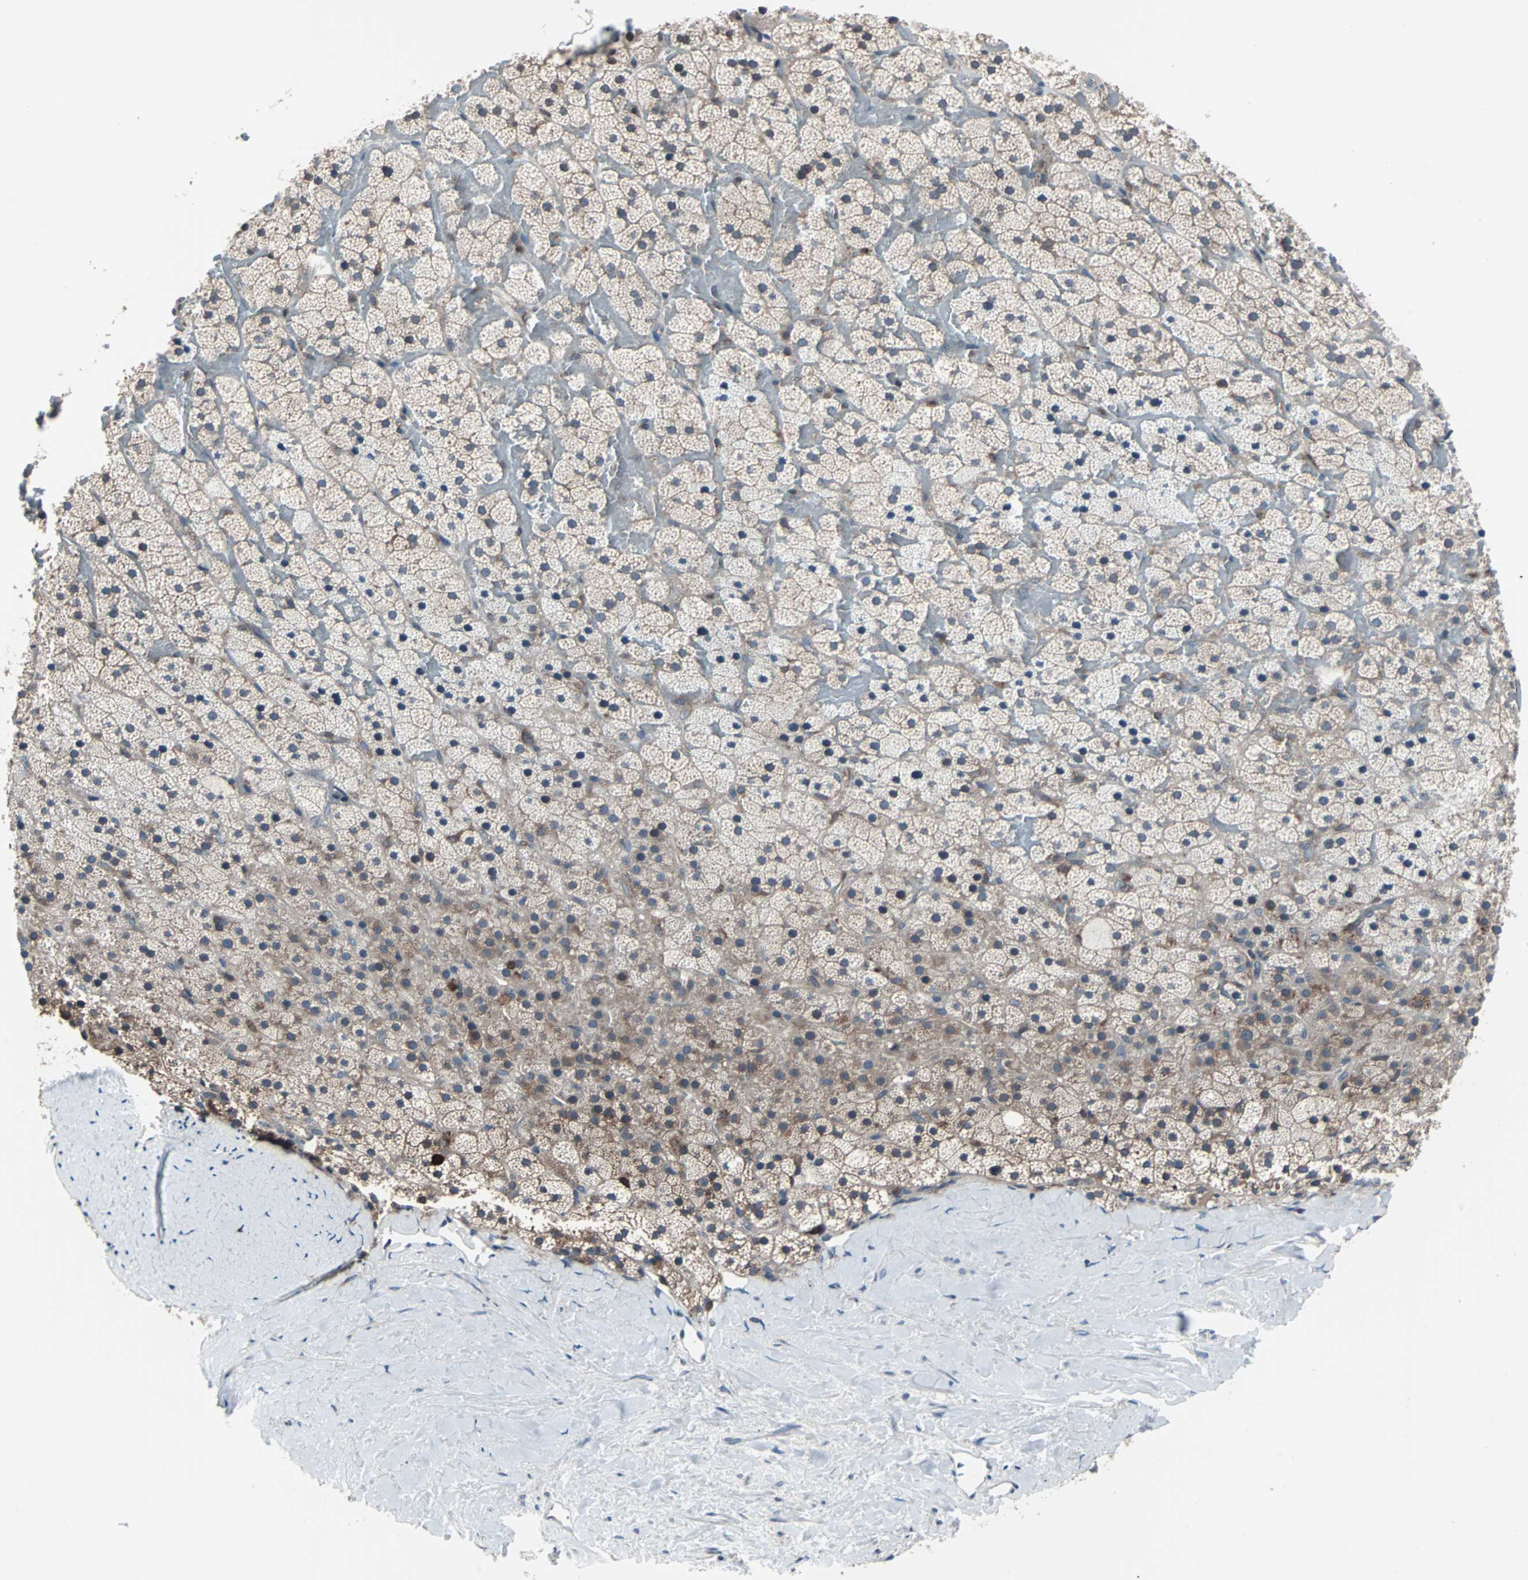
{"staining": {"intensity": "weak", "quantity": ">75%", "location": "cytoplasmic/membranous"}, "tissue": "adrenal gland", "cell_type": "Glandular cells", "image_type": "normal", "snomed": [{"axis": "morphology", "description": "Normal tissue, NOS"}, {"axis": "topography", "description": "Adrenal gland"}], "caption": "Adrenal gland stained for a protein shows weak cytoplasmic/membranous positivity in glandular cells.", "gene": "PAK1", "patient": {"sex": "male", "age": 35}}